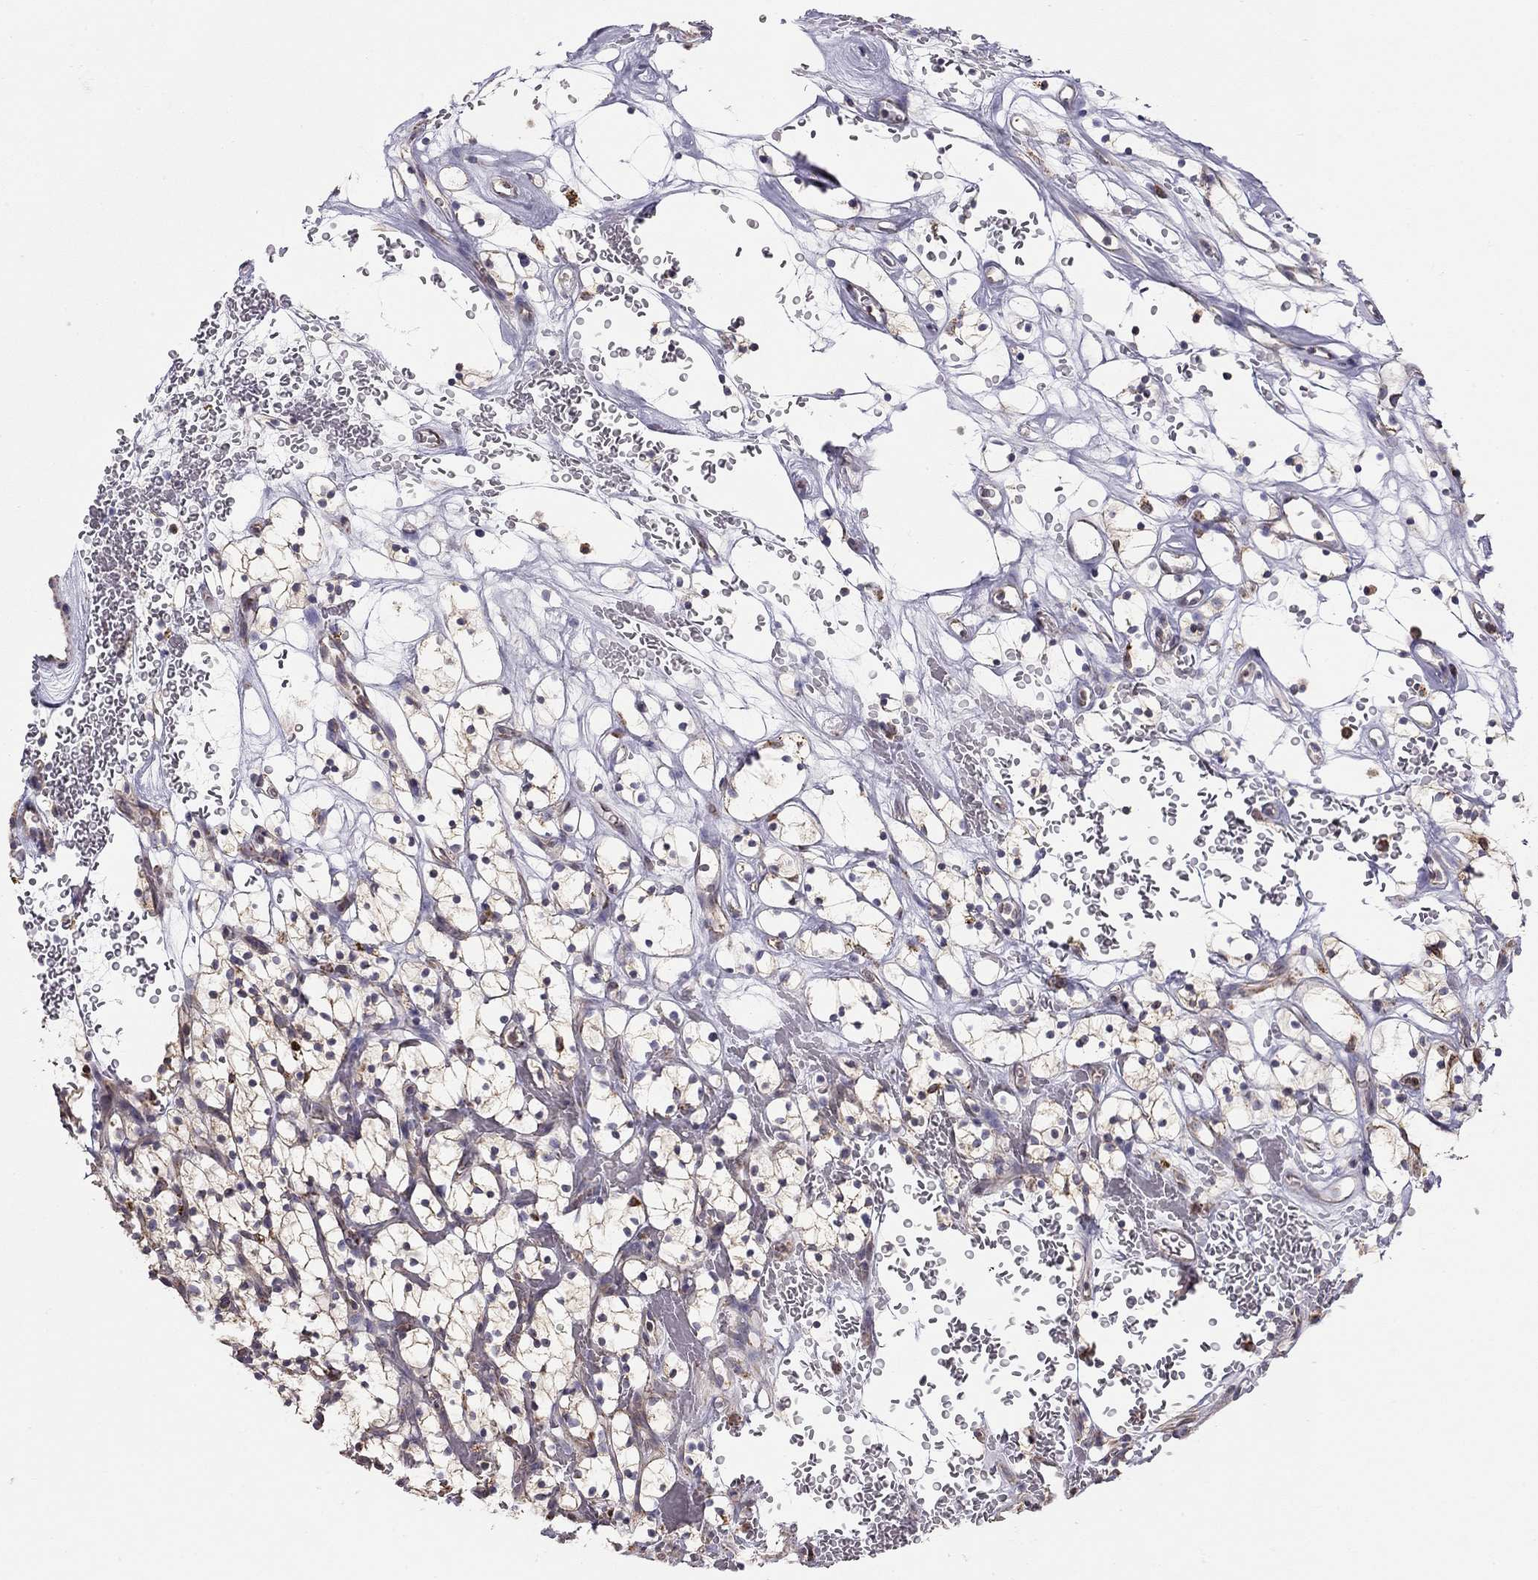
{"staining": {"intensity": "weak", "quantity": "25%-75%", "location": "cytoplasmic/membranous"}, "tissue": "renal cancer", "cell_type": "Tumor cells", "image_type": "cancer", "snomed": [{"axis": "morphology", "description": "Adenocarcinoma, NOS"}, {"axis": "topography", "description": "Kidney"}], "caption": "This photomicrograph demonstrates adenocarcinoma (renal) stained with IHC to label a protein in brown. The cytoplasmic/membranous of tumor cells show weak positivity for the protein. Nuclei are counter-stained blue.", "gene": "LRIT3", "patient": {"sex": "female", "age": 64}}